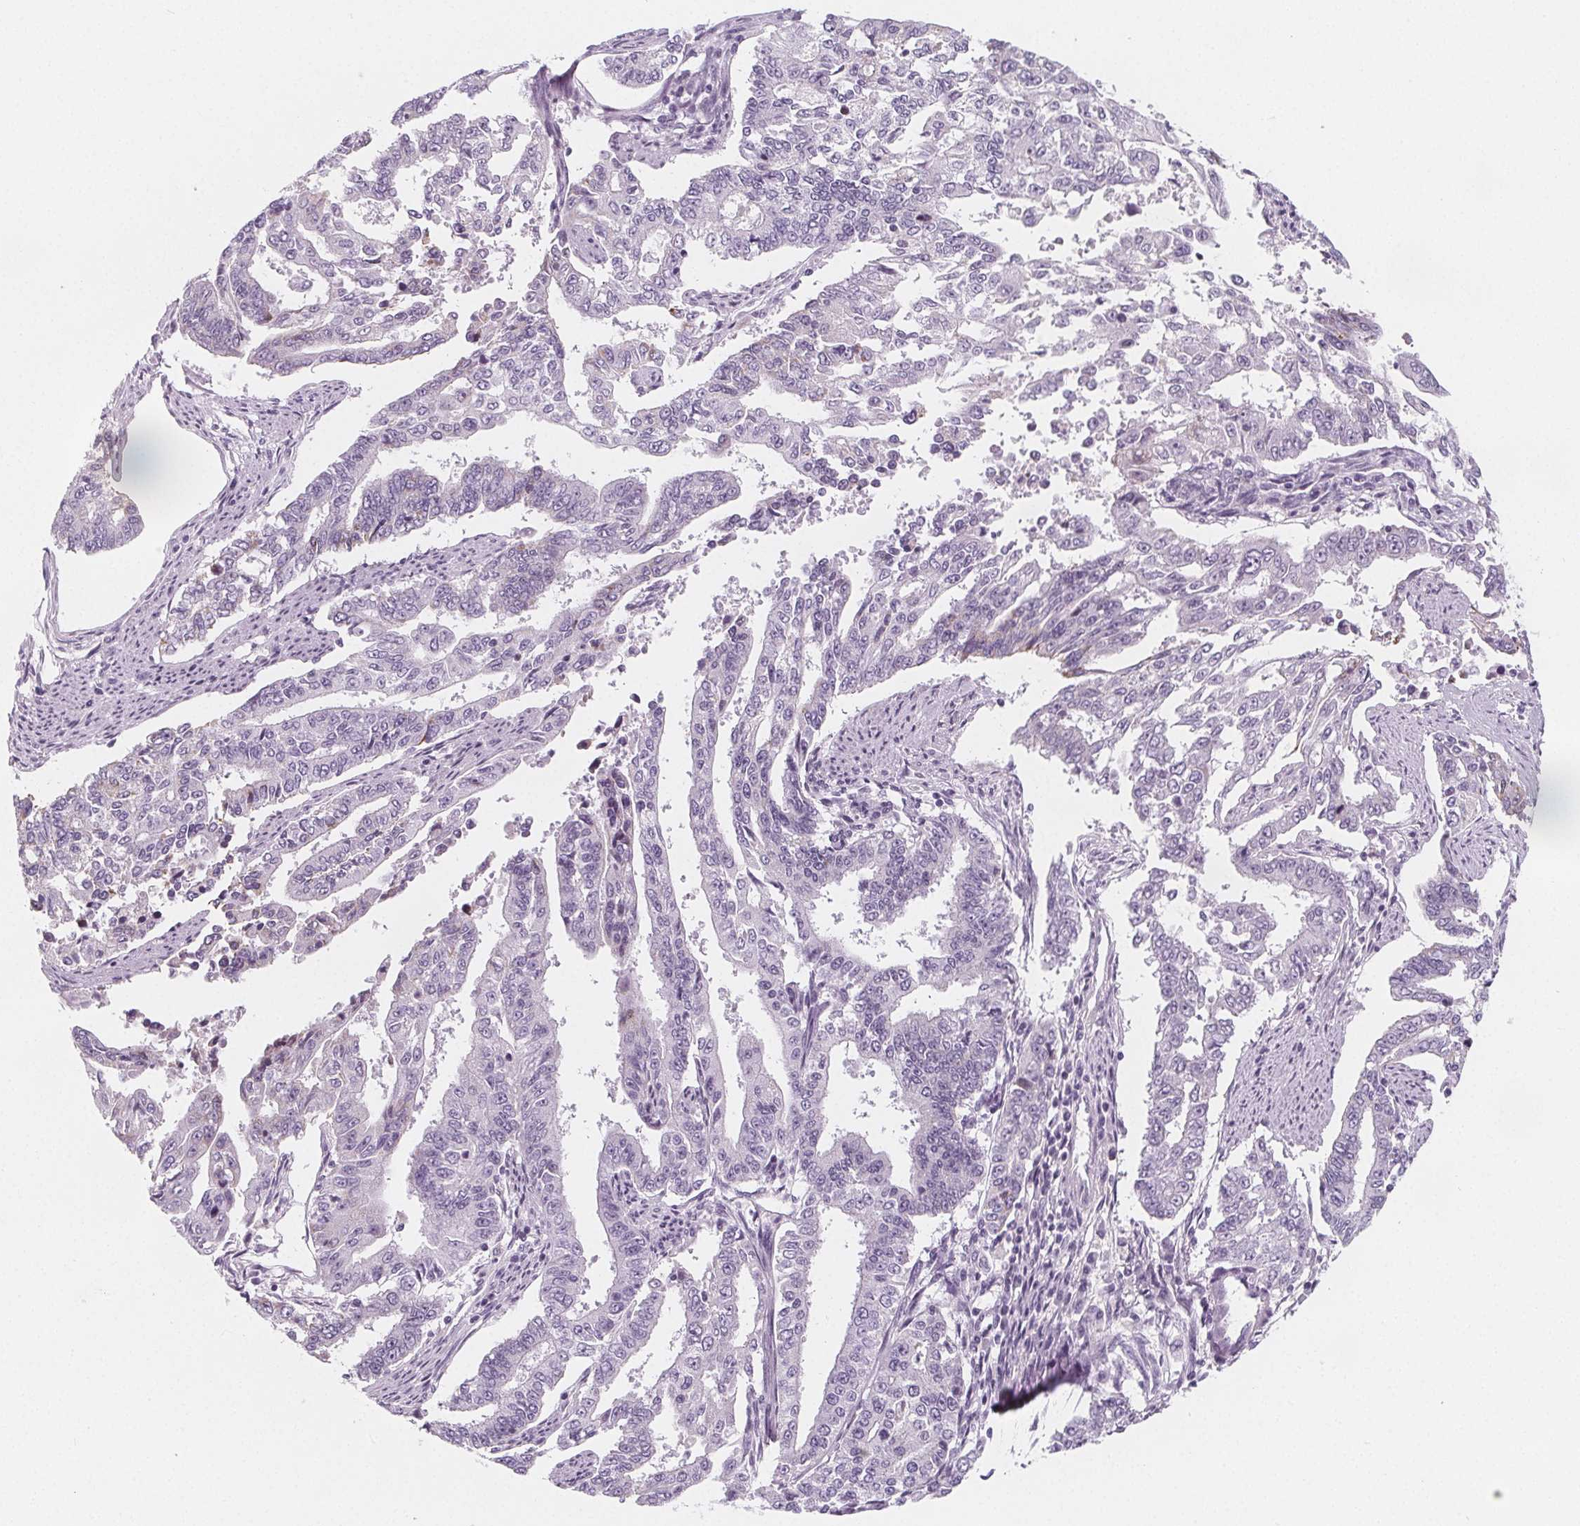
{"staining": {"intensity": "negative", "quantity": "none", "location": "none"}, "tissue": "endometrial cancer", "cell_type": "Tumor cells", "image_type": "cancer", "snomed": [{"axis": "morphology", "description": "Adenocarcinoma, NOS"}, {"axis": "topography", "description": "Uterus"}], "caption": "Immunohistochemistry photomicrograph of neoplastic tissue: adenocarcinoma (endometrial) stained with DAB (3,3'-diaminobenzidine) displays no significant protein expression in tumor cells.", "gene": "IL17C", "patient": {"sex": "female", "age": 59}}